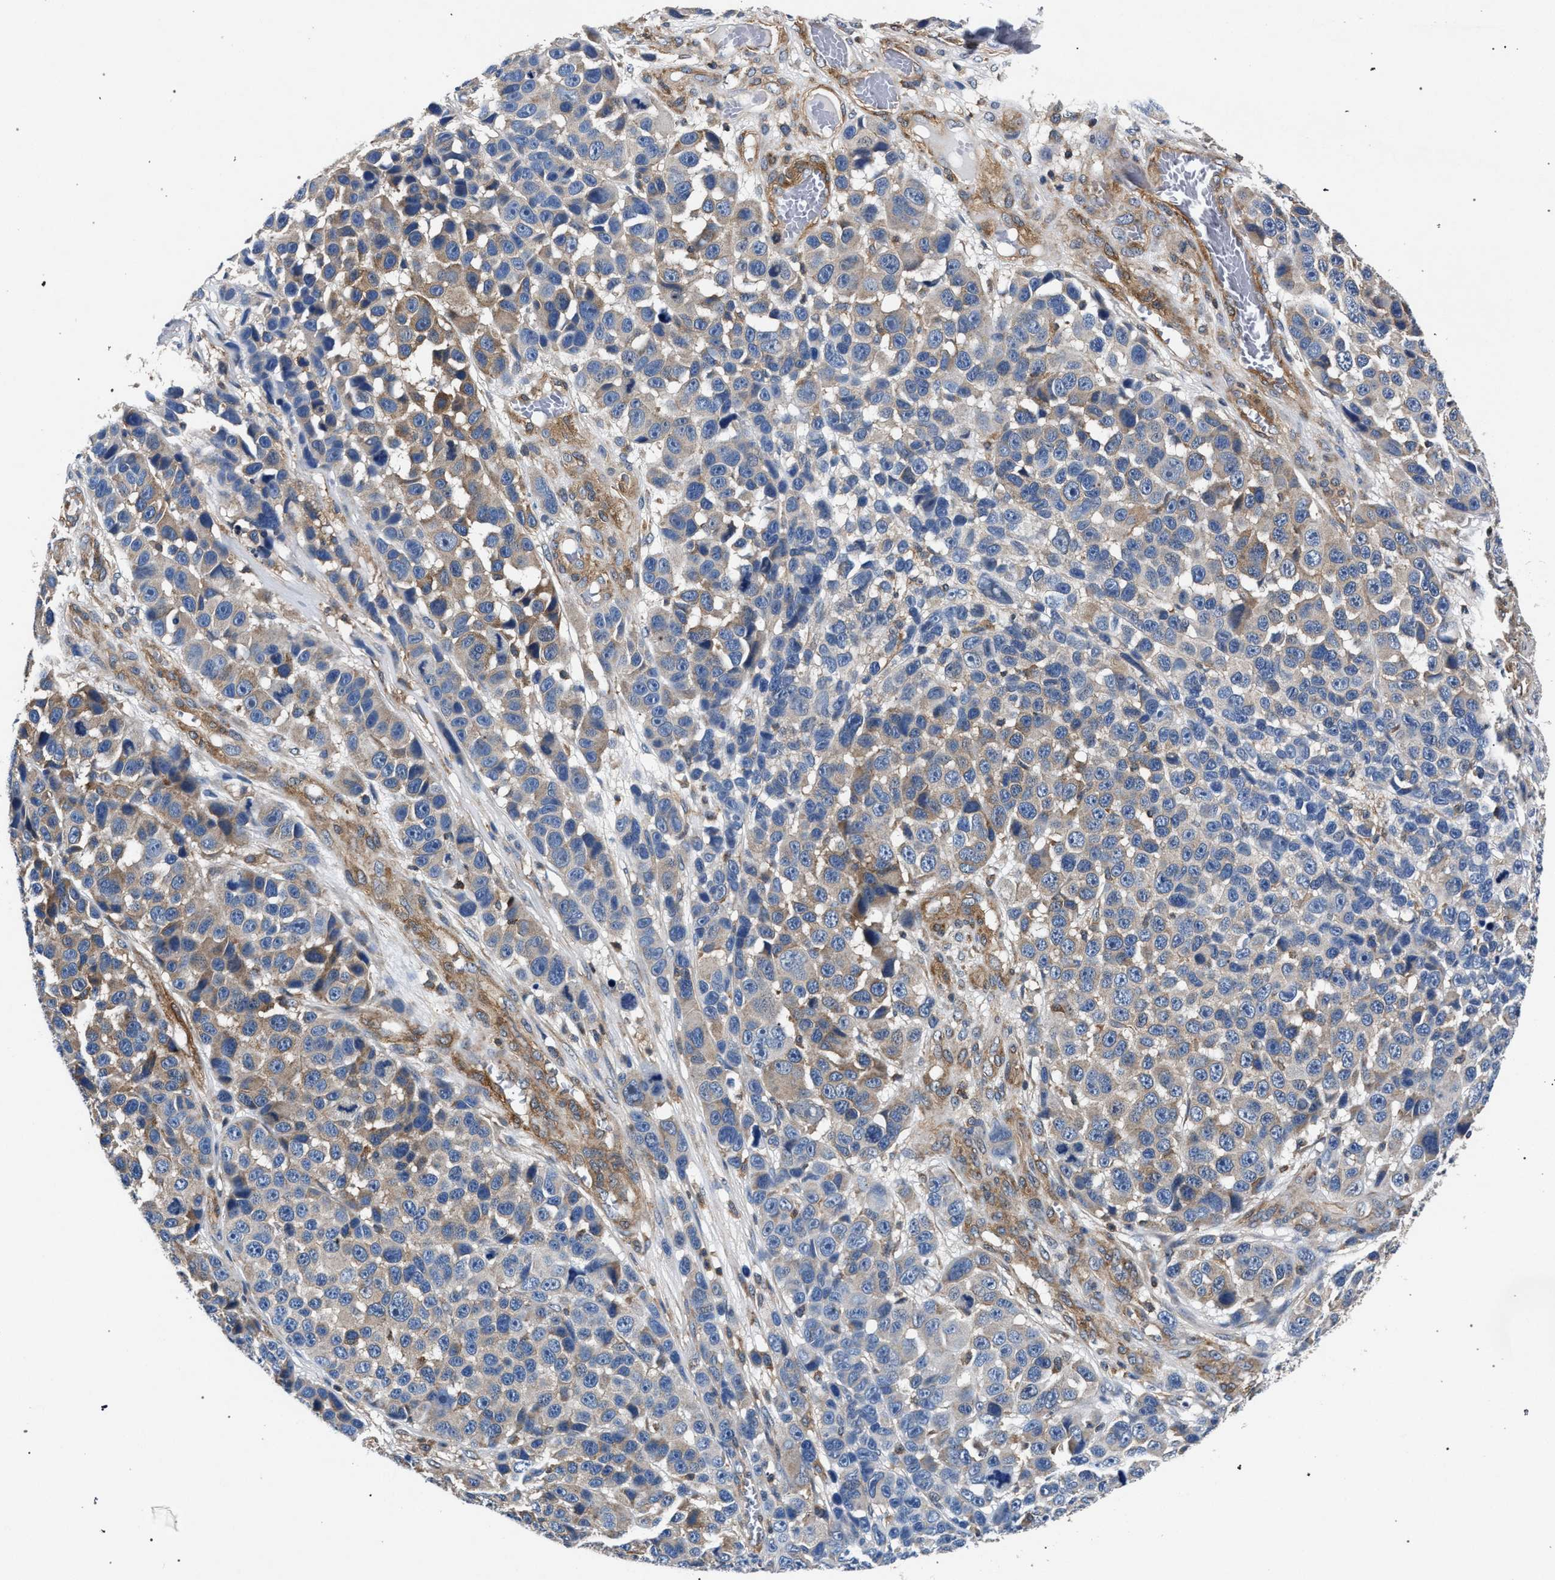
{"staining": {"intensity": "weak", "quantity": "25%-75%", "location": "cytoplasmic/membranous"}, "tissue": "melanoma", "cell_type": "Tumor cells", "image_type": "cancer", "snomed": [{"axis": "morphology", "description": "Malignant melanoma, NOS"}, {"axis": "topography", "description": "Skin"}], "caption": "Human malignant melanoma stained with a brown dye shows weak cytoplasmic/membranous positive staining in approximately 25%-75% of tumor cells.", "gene": "LASP1", "patient": {"sex": "male", "age": 53}}